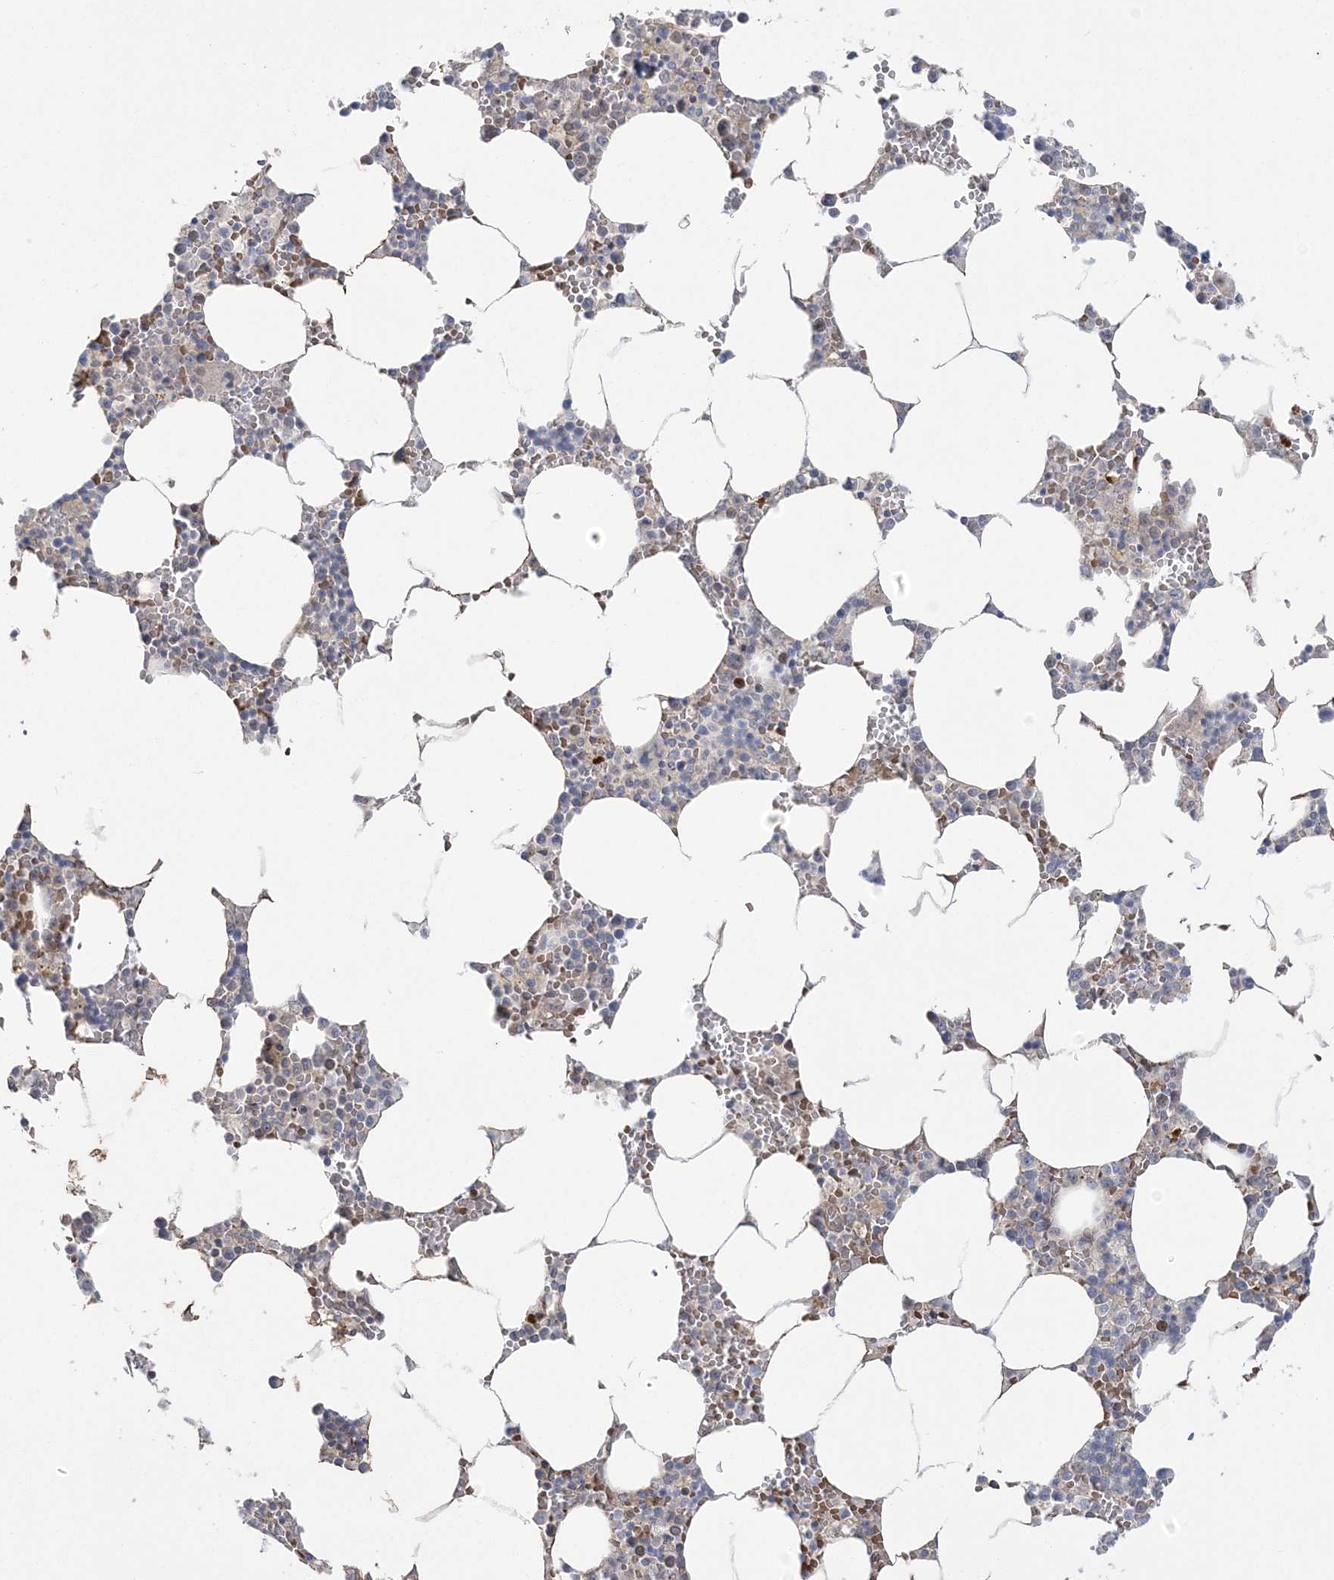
{"staining": {"intensity": "moderate", "quantity": "<25%", "location": "cytoplasmic/membranous"}, "tissue": "bone marrow", "cell_type": "Hematopoietic cells", "image_type": "normal", "snomed": [{"axis": "morphology", "description": "Normal tissue, NOS"}, {"axis": "topography", "description": "Bone marrow"}], "caption": "IHC staining of normal bone marrow, which displays low levels of moderate cytoplasmic/membranous positivity in about <25% of hematopoietic cells indicating moderate cytoplasmic/membranous protein staining. The staining was performed using DAB (3,3'-diaminobenzidine) (brown) for protein detection and nuclei were counterstained in hematoxylin (blue).", "gene": "NUDT9", "patient": {"sex": "male", "age": 70}}